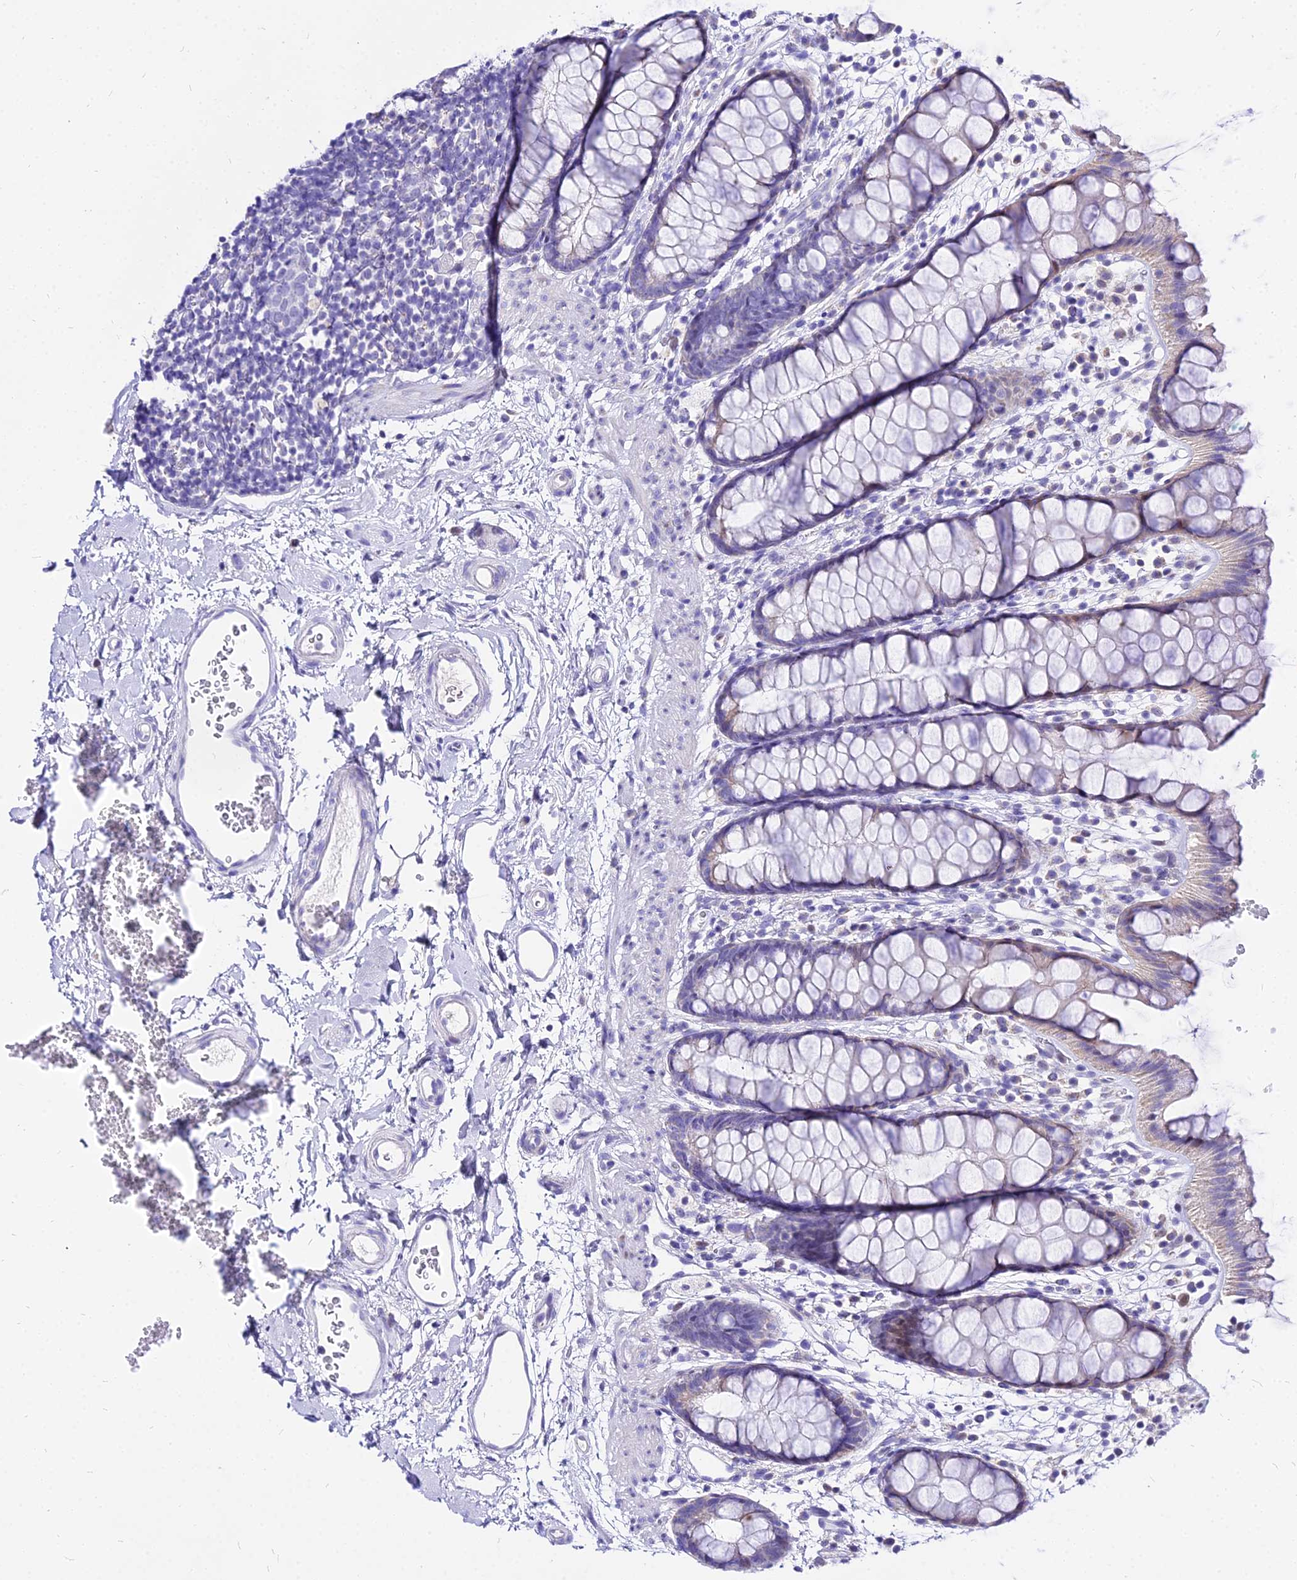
{"staining": {"intensity": "weak", "quantity": "<25%", "location": "cytoplasmic/membranous"}, "tissue": "rectum", "cell_type": "Glandular cells", "image_type": "normal", "snomed": [{"axis": "morphology", "description": "Normal tissue, NOS"}, {"axis": "topography", "description": "Rectum"}], "caption": "Image shows no significant protein staining in glandular cells of benign rectum. (DAB immunohistochemistry (IHC) visualized using brightfield microscopy, high magnification).", "gene": "CARD18", "patient": {"sex": "female", "age": 65}}